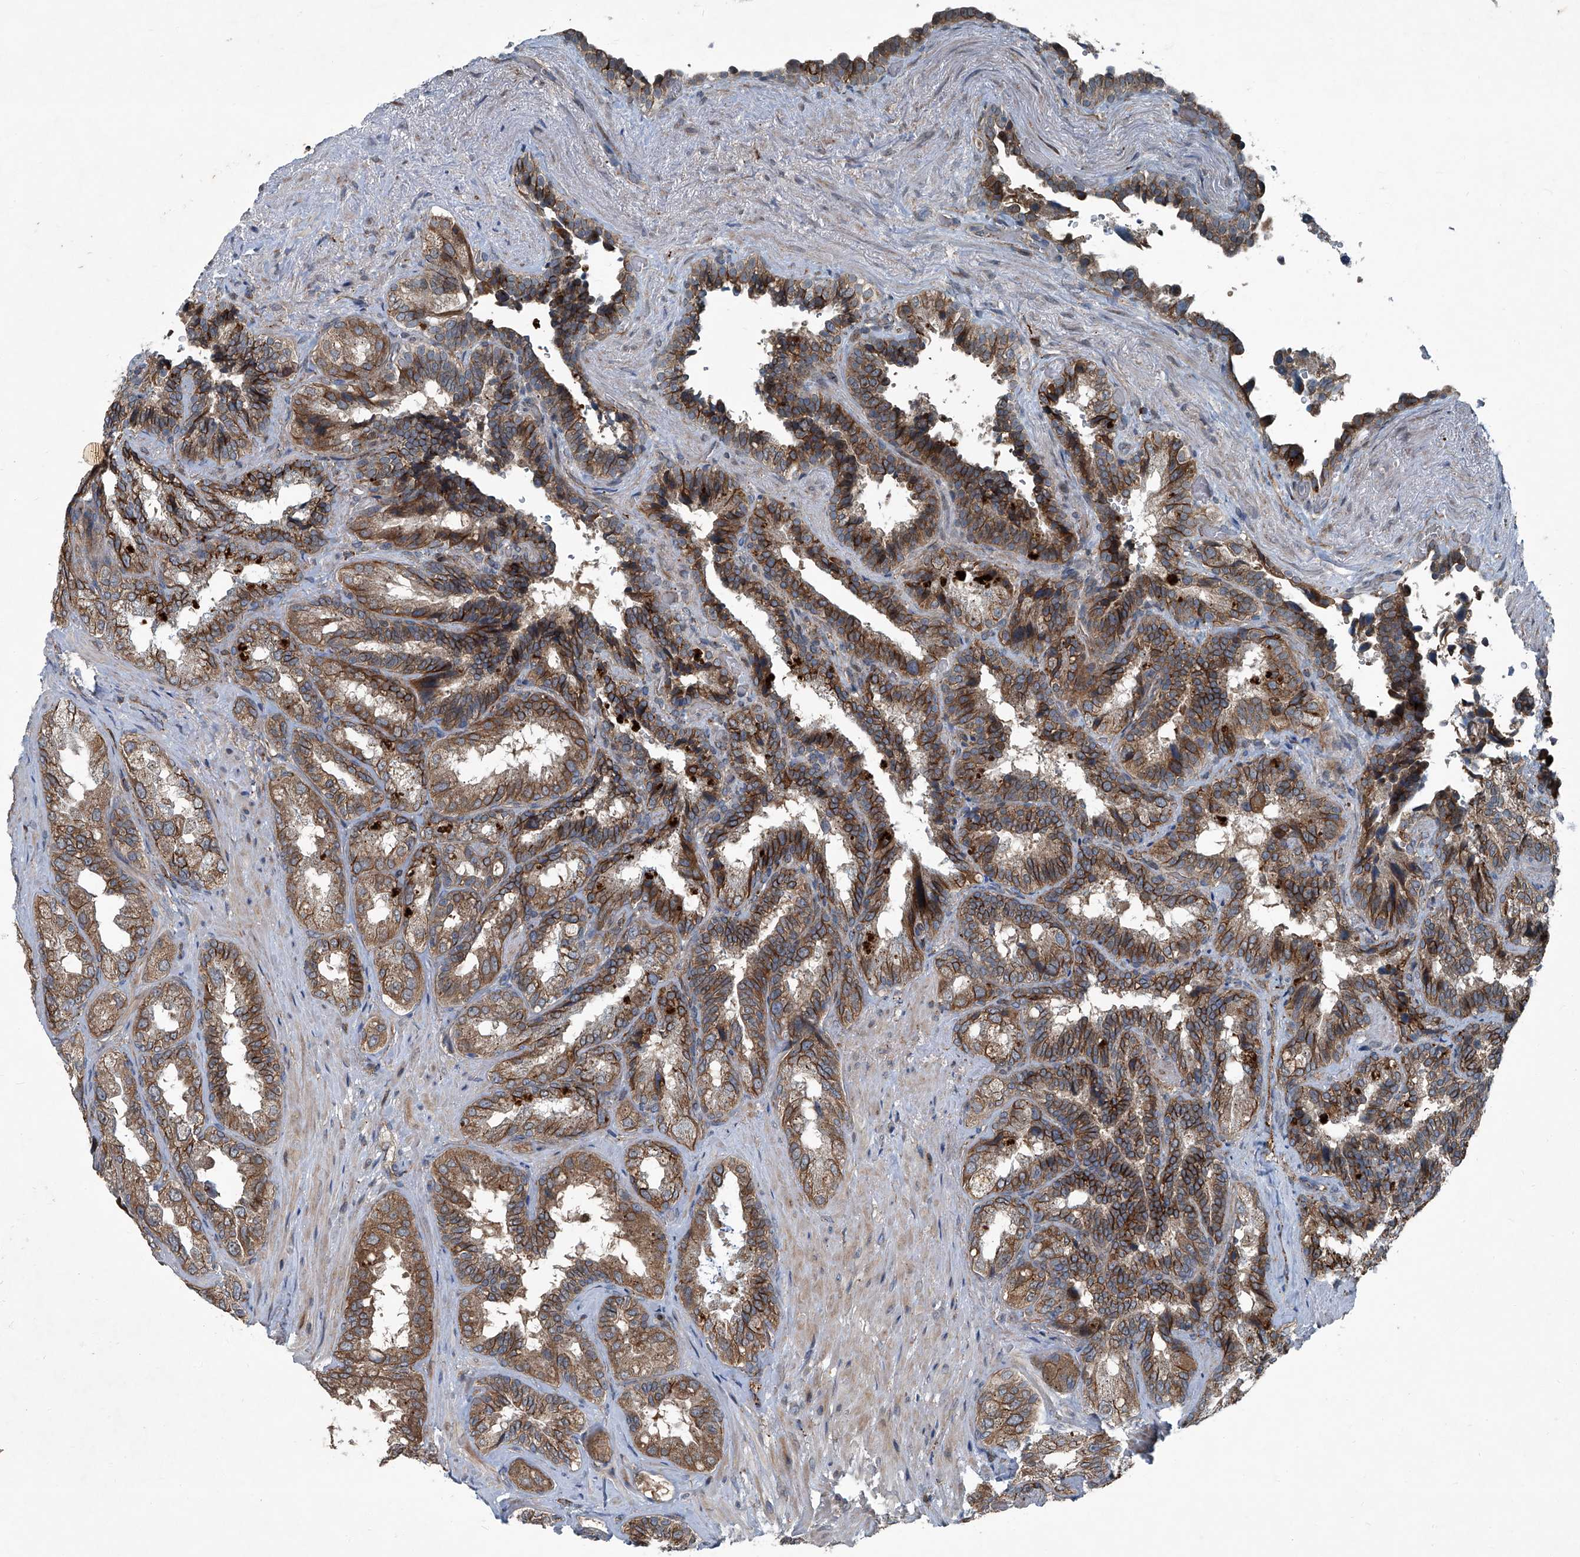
{"staining": {"intensity": "moderate", "quantity": ">75%", "location": "cytoplasmic/membranous"}, "tissue": "seminal vesicle", "cell_type": "Glandular cells", "image_type": "normal", "snomed": [{"axis": "morphology", "description": "Normal tissue, NOS"}, {"axis": "topography", "description": "Seminal veicle"}, {"axis": "topography", "description": "Peripheral nerve tissue"}], "caption": "Glandular cells show moderate cytoplasmic/membranous staining in approximately >75% of cells in normal seminal vesicle. The protein is stained brown, and the nuclei are stained in blue (DAB IHC with brightfield microscopy, high magnification).", "gene": "SENP2", "patient": {"sex": "male", "age": 63}}